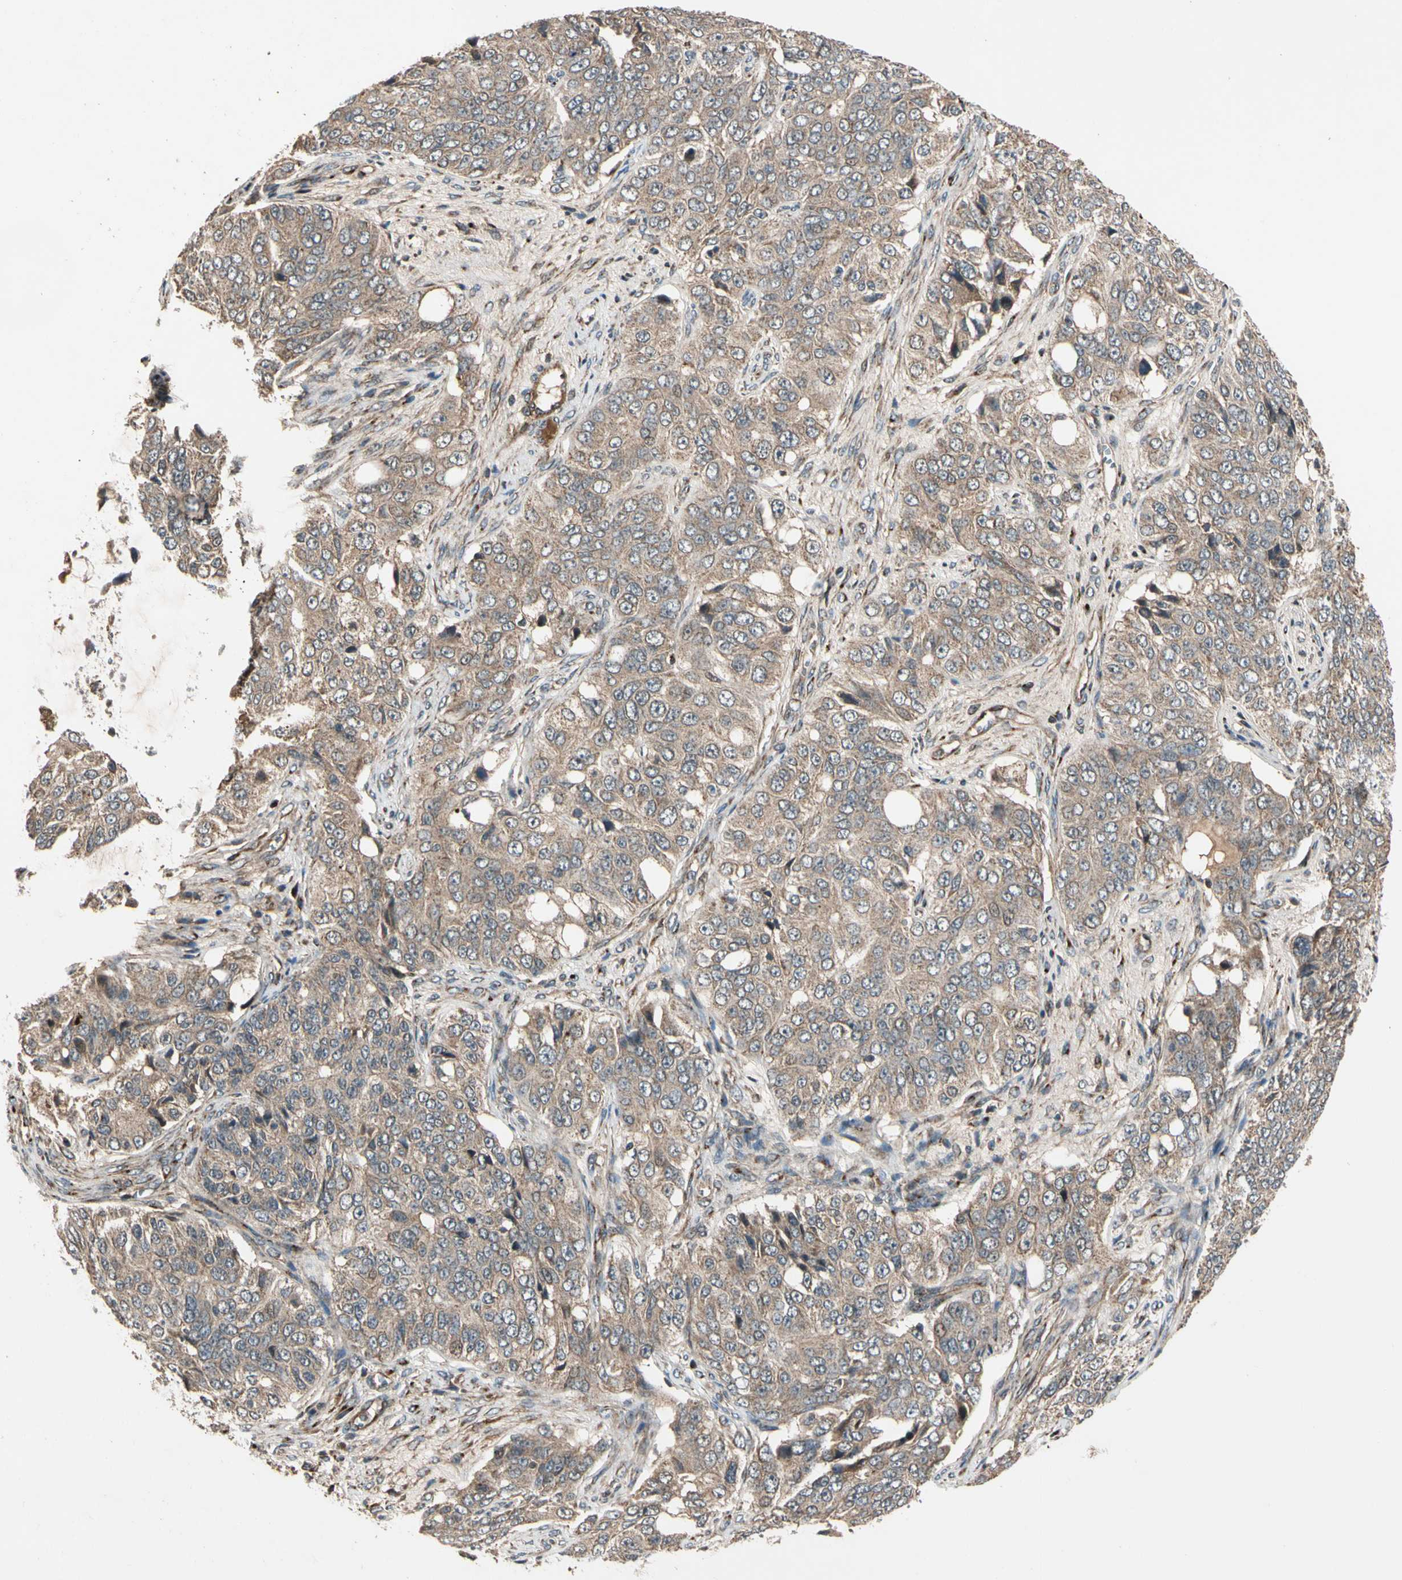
{"staining": {"intensity": "weak", "quantity": ">75%", "location": "cytoplasmic/membranous"}, "tissue": "ovarian cancer", "cell_type": "Tumor cells", "image_type": "cancer", "snomed": [{"axis": "morphology", "description": "Carcinoma, endometroid"}, {"axis": "topography", "description": "Ovary"}], "caption": "Ovarian cancer stained with a brown dye exhibits weak cytoplasmic/membranous positive positivity in approximately >75% of tumor cells.", "gene": "GCK", "patient": {"sex": "female", "age": 51}}